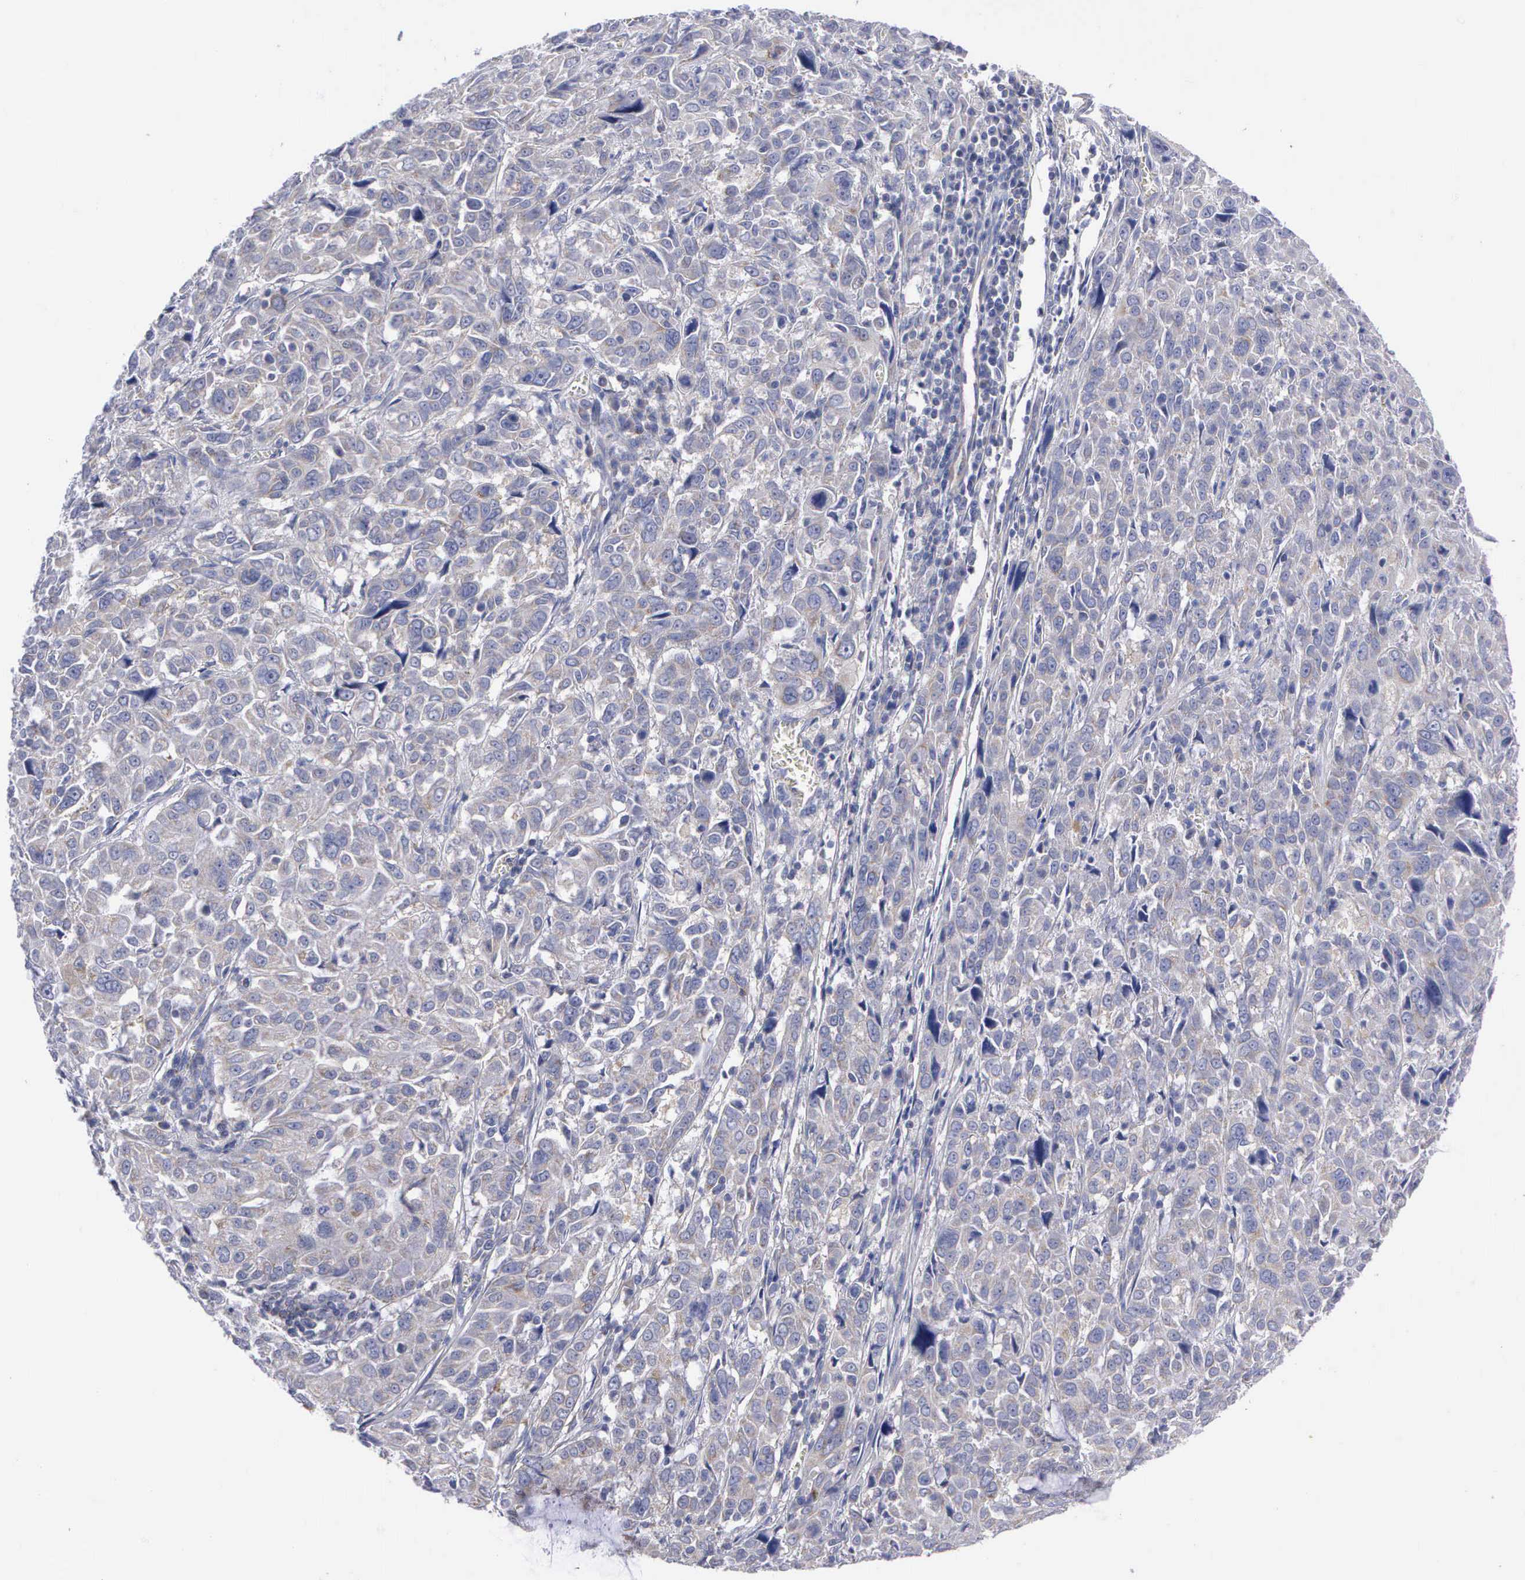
{"staining": {"intensity": "moderate", "quantity": "25%-75%", "location": "cytoplasmic/membranous"}, "tissue": "pancreatic cancer", "cell_type": "Tumor cells", "image_type": "cancer", "snomed": [{"axis": "morphology", "description": "Adenocarcinoma, NOS"}, {"axis": "topography", "description": "Pancreas"}], "caption": "A photomicrograph showing moderate cytoplasmic/membranous expression in approximately 25%-75% of tumor cells in pancreatic cancer (adenocarcinoma), as visualized by brown immunohistochemical staining.", "gene": "APOOL", "patient": {"sex": "female", "age": 52}}